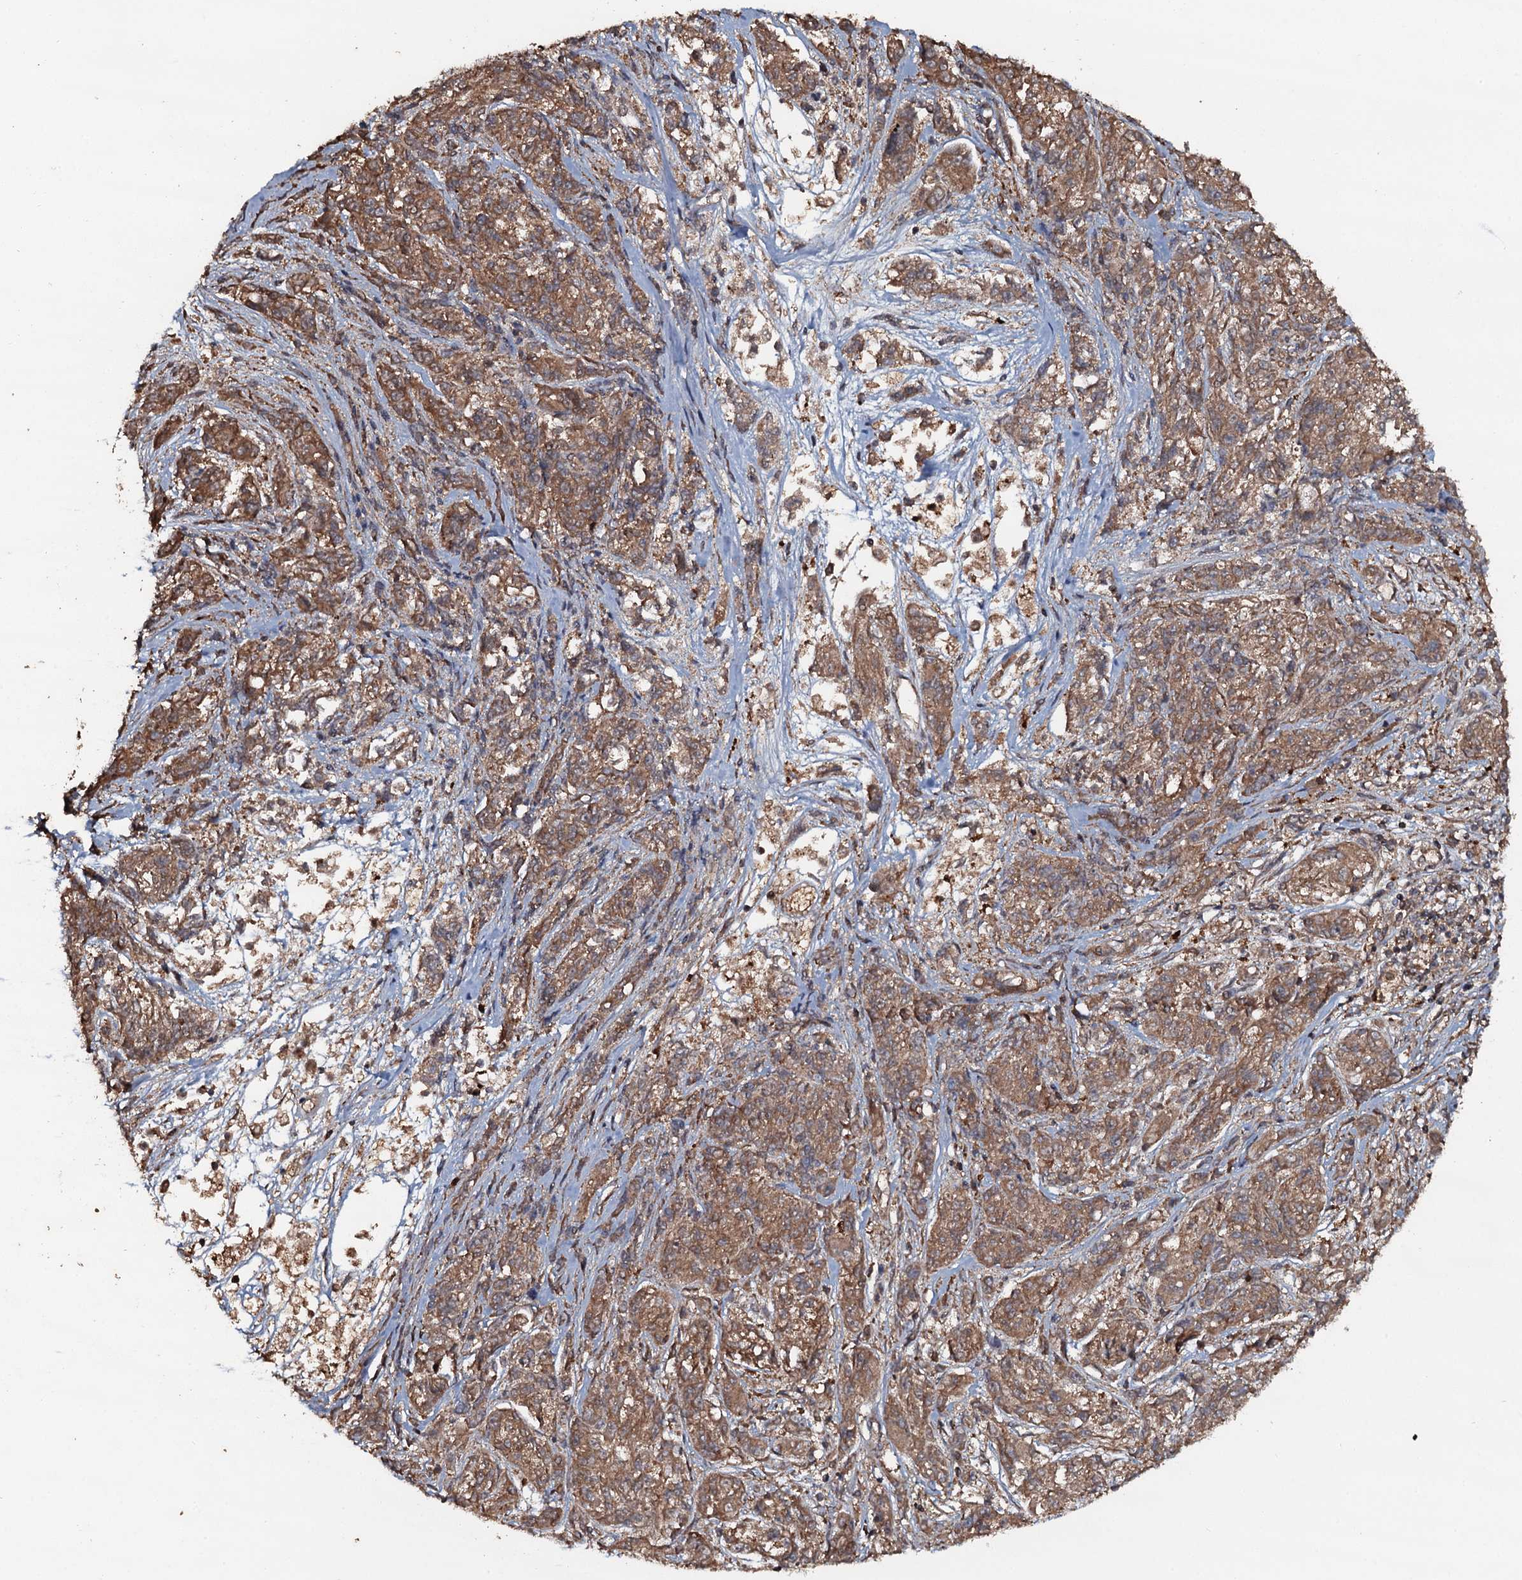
{"staining": {"intensity": "moderate", "quantity": ">75%", "location": "cytoplasmic/membranous"}, "tissue": "melanoma", "cell_type": "Tumor cells", "image_type": "cancer", "snomed": [{"axis": "morphology", "description": "Malignant melanoma, NOS"}, {"axis": "topography", "description": "Skin"}], "caption": "Melanoma stained for a protein reveals moderate cytoplasmic/membranous positivity in tumor cells. Nuclei are stained in blue.", "gene": "ADGRG3", "patient": {"sex": "male", "age": 53}}